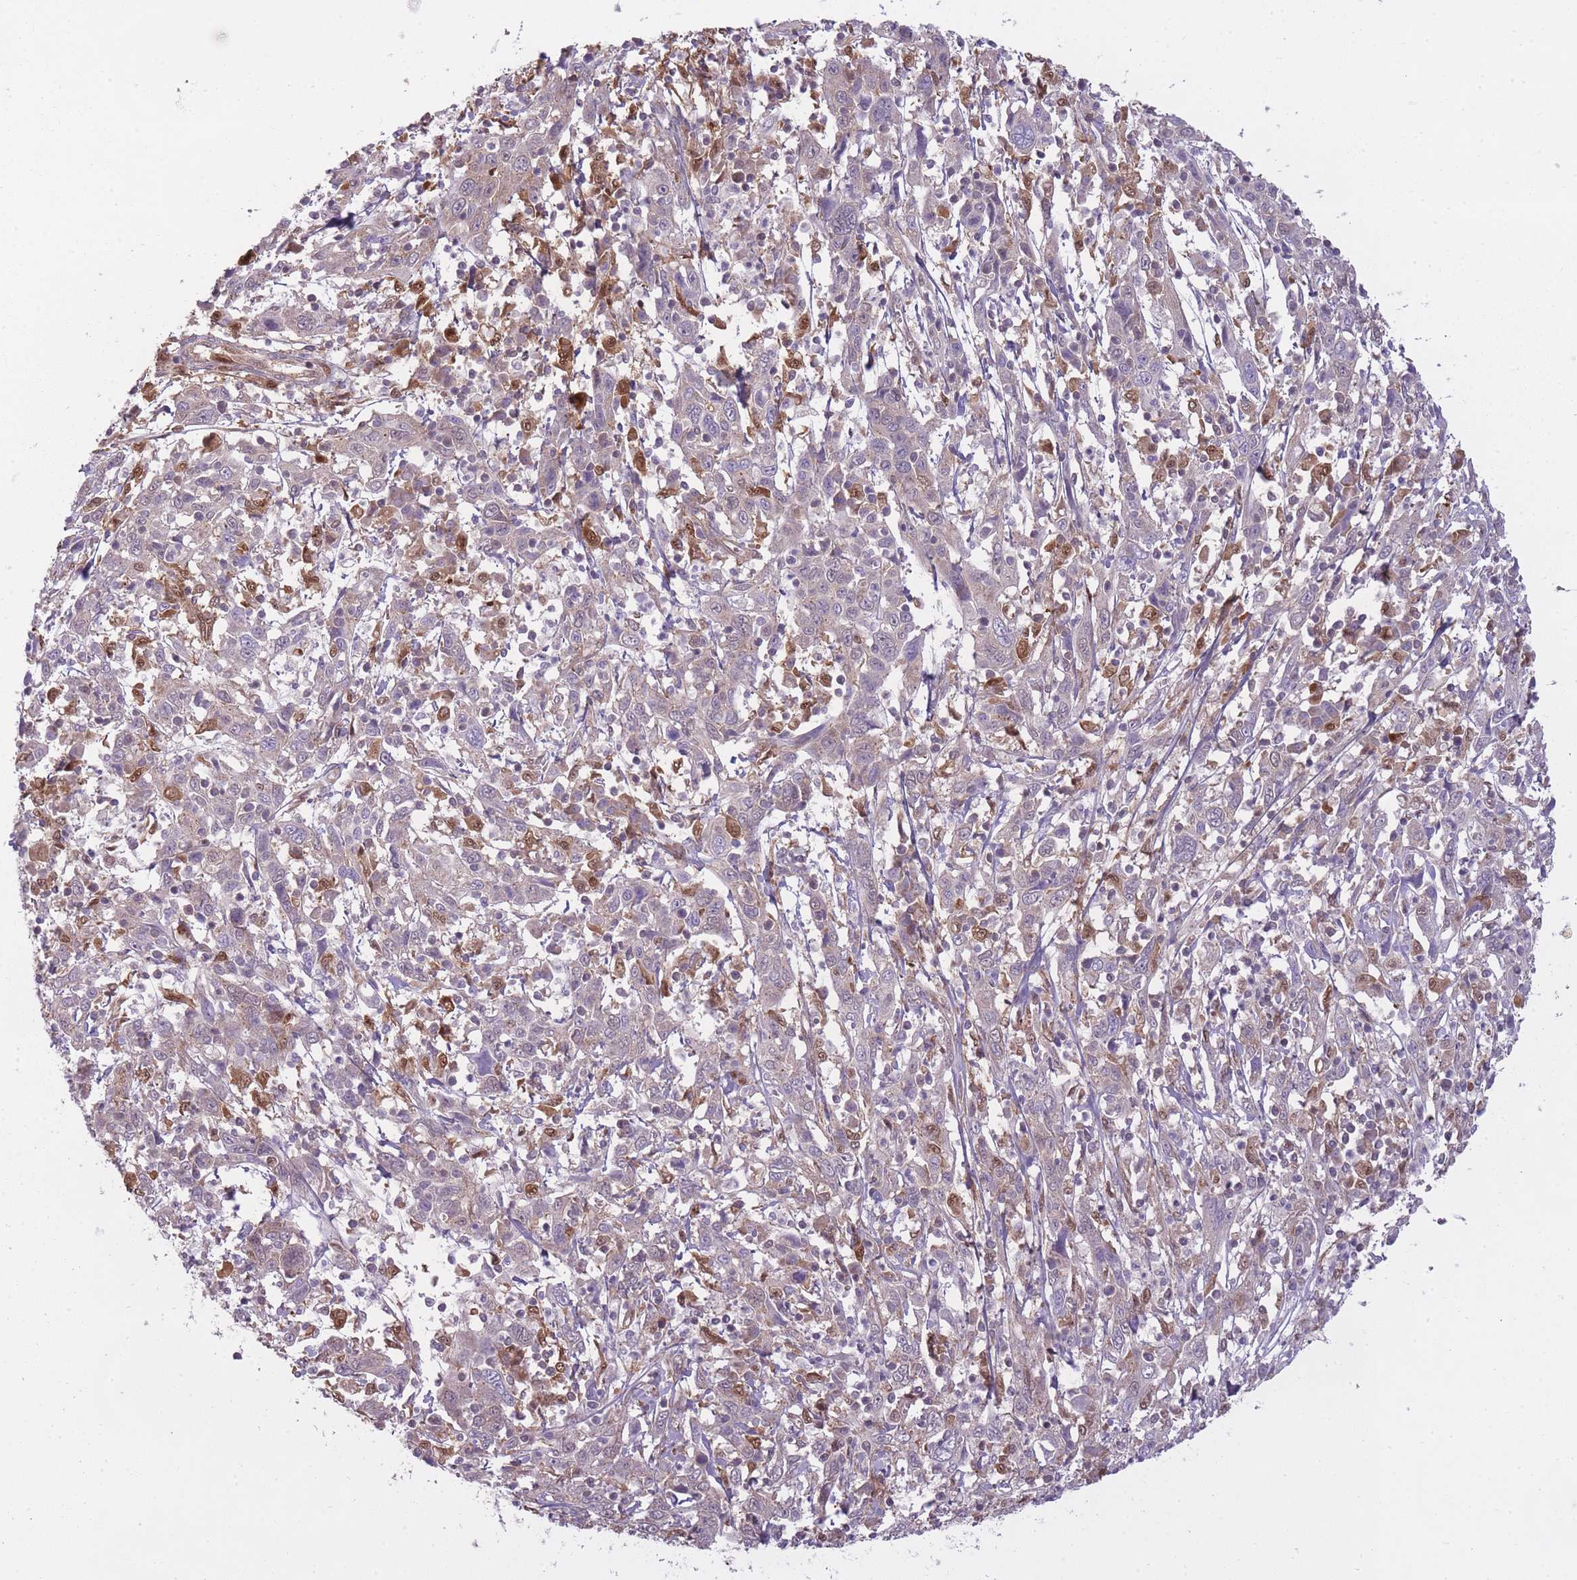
{"staining": {"intensity": "negative", "quantity": "none", "location": "none"}, "tissue": "cervical cancer", "cell_type": "Tumor cells", "image_type": "cancer", "snomed": [{"axis": "morphology", "description": "Squamous cell carcinoma, NOS"}, {"axis": "topography", "description": "Cervix"}], "caption": "There is no significant expression in tumor cells of squamous cell carcinoma (cervical). (DAB immunohistochemistry (IHC), high magnification).", "gene": "LGALS9", "patient": {"sex": "female", "age": 46}}